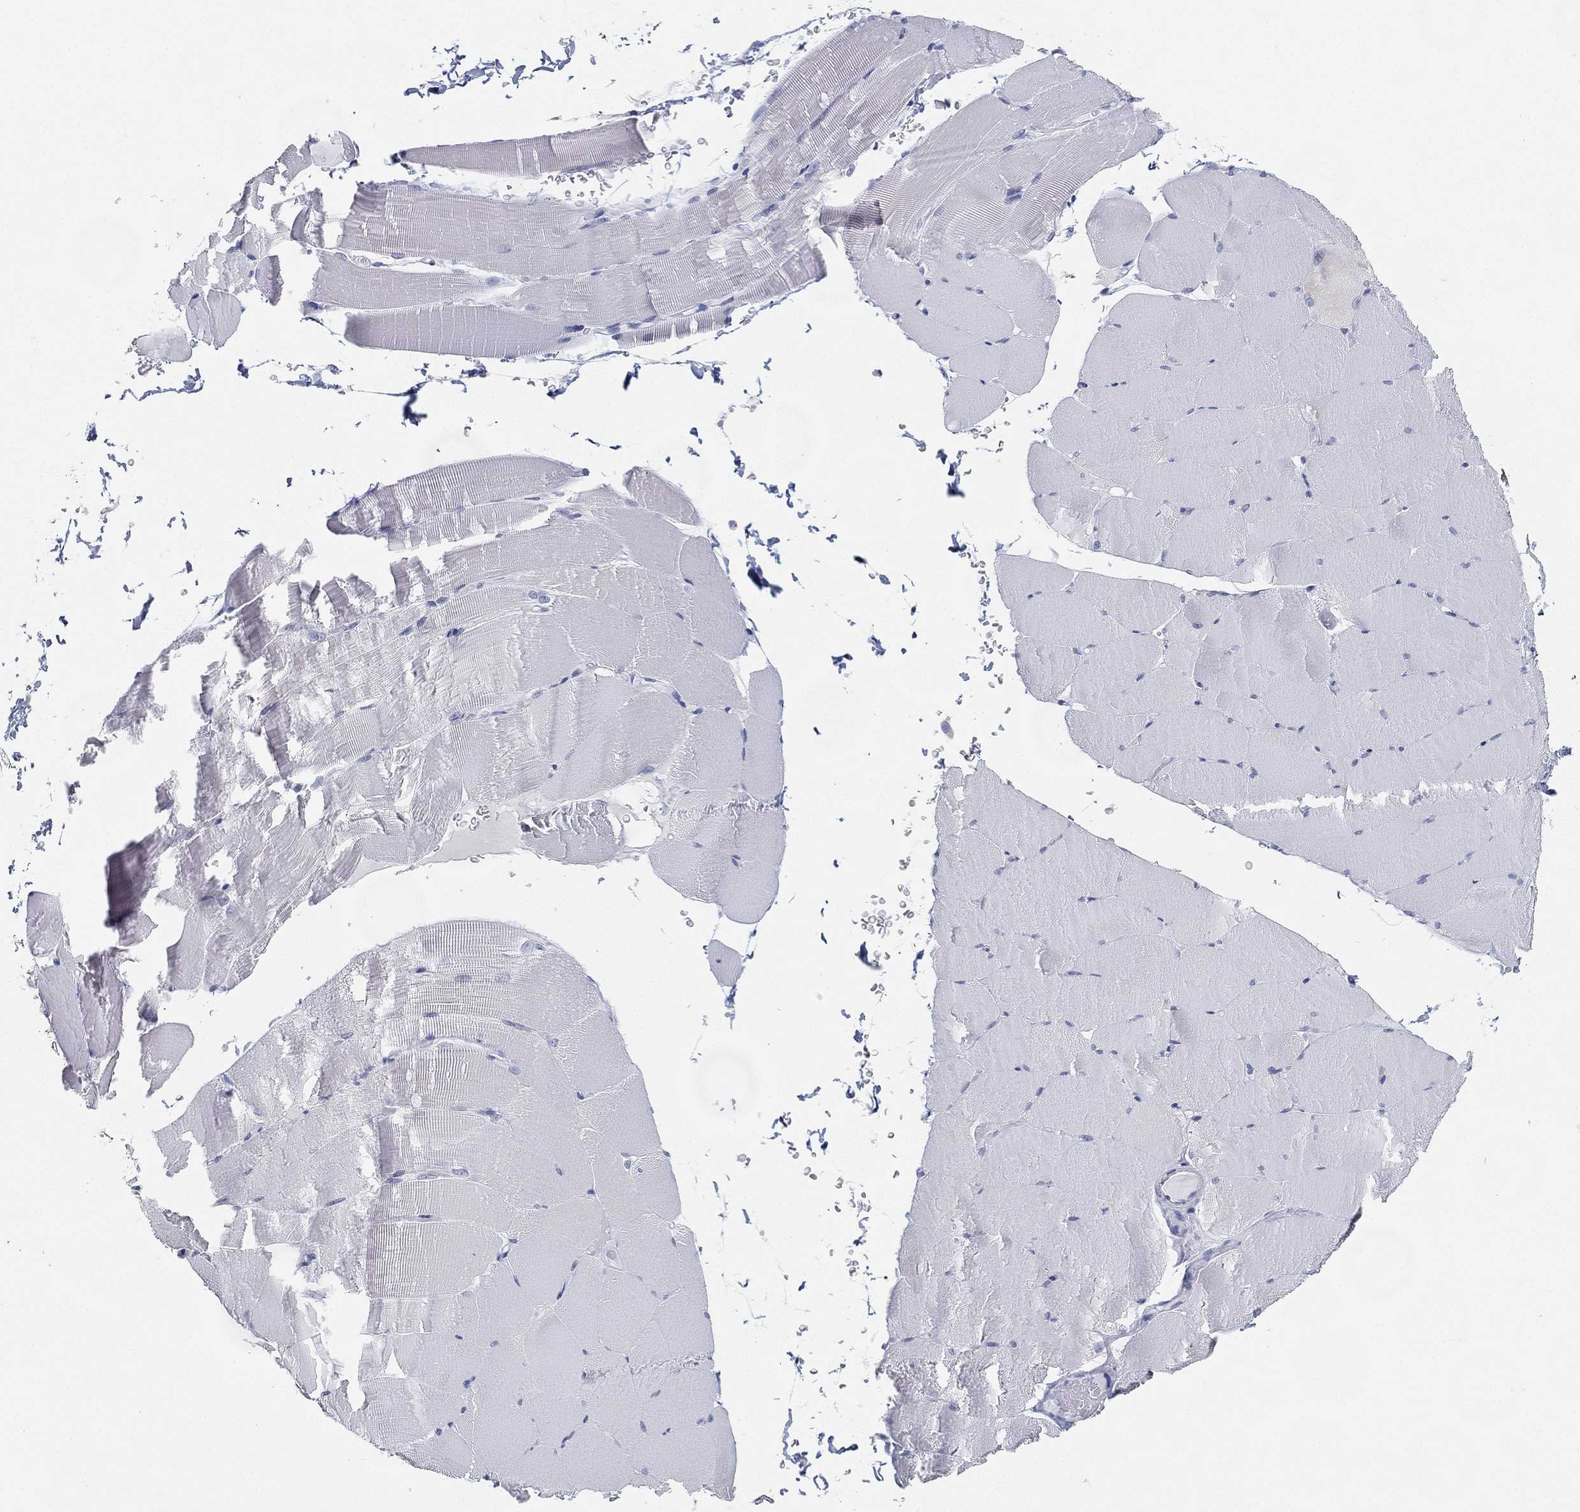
{"staining": {"intensity": "negative", "quantity": "none", "location": "none"}, "tissue": "skeletal muscle", "cell_type": "Myocytes", "image_type": "normal", "snomed": [{"axis": "morphology", "description": "Normal tissue, NOS"}, {"axis": "topography", "description": "Skeletal muscle"}], "caption": "Histopathology image shows no significant protein positivity in myocytes of benign skeletal muscle. (DAB (3,3'-diaminobenzidine) immunohistochemistry (IHC) with hematoxylin counter stain).", "gene": "GPR61", "patient": {"sex": "female", "age": 37}}